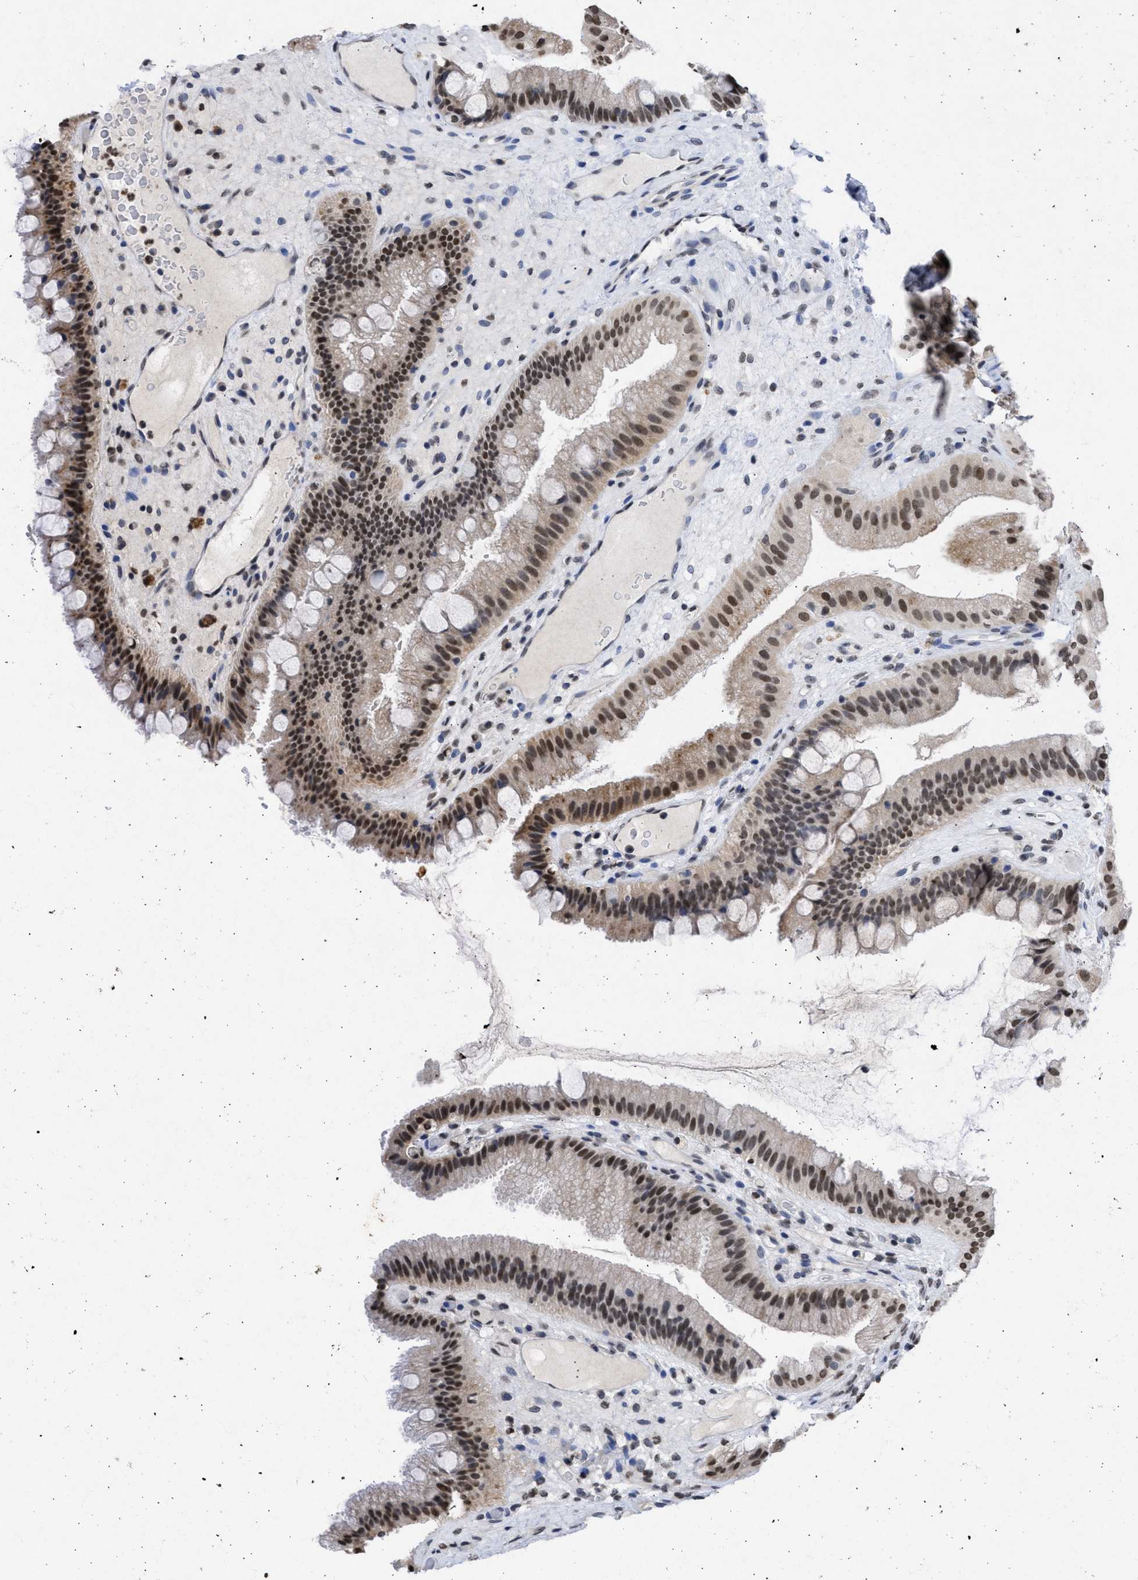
{"staining": {"intensity": "moderate", "quantity": ">75%", "location": "nuclear"}, "tissue": "gallbladder", "cell_type": "Glandular cells", "image_type": "normal", "snomed": [{"axis": "morphology", "description": "Normal tissue, NOS"}, {"axis": "topography", "description": "Gallbladder"}], "caption": "The photomicrograph exhibits a brown stain indicating the presence of a protein in the nuclear of glandular cells in gallbladder. The staining is performed using DAB brown chromogen to label protein expression. The nuclei are counter-stained blue using hematoxylin.", "gene": "NUP35", "patient": {"sex": "male", "age": 49}}